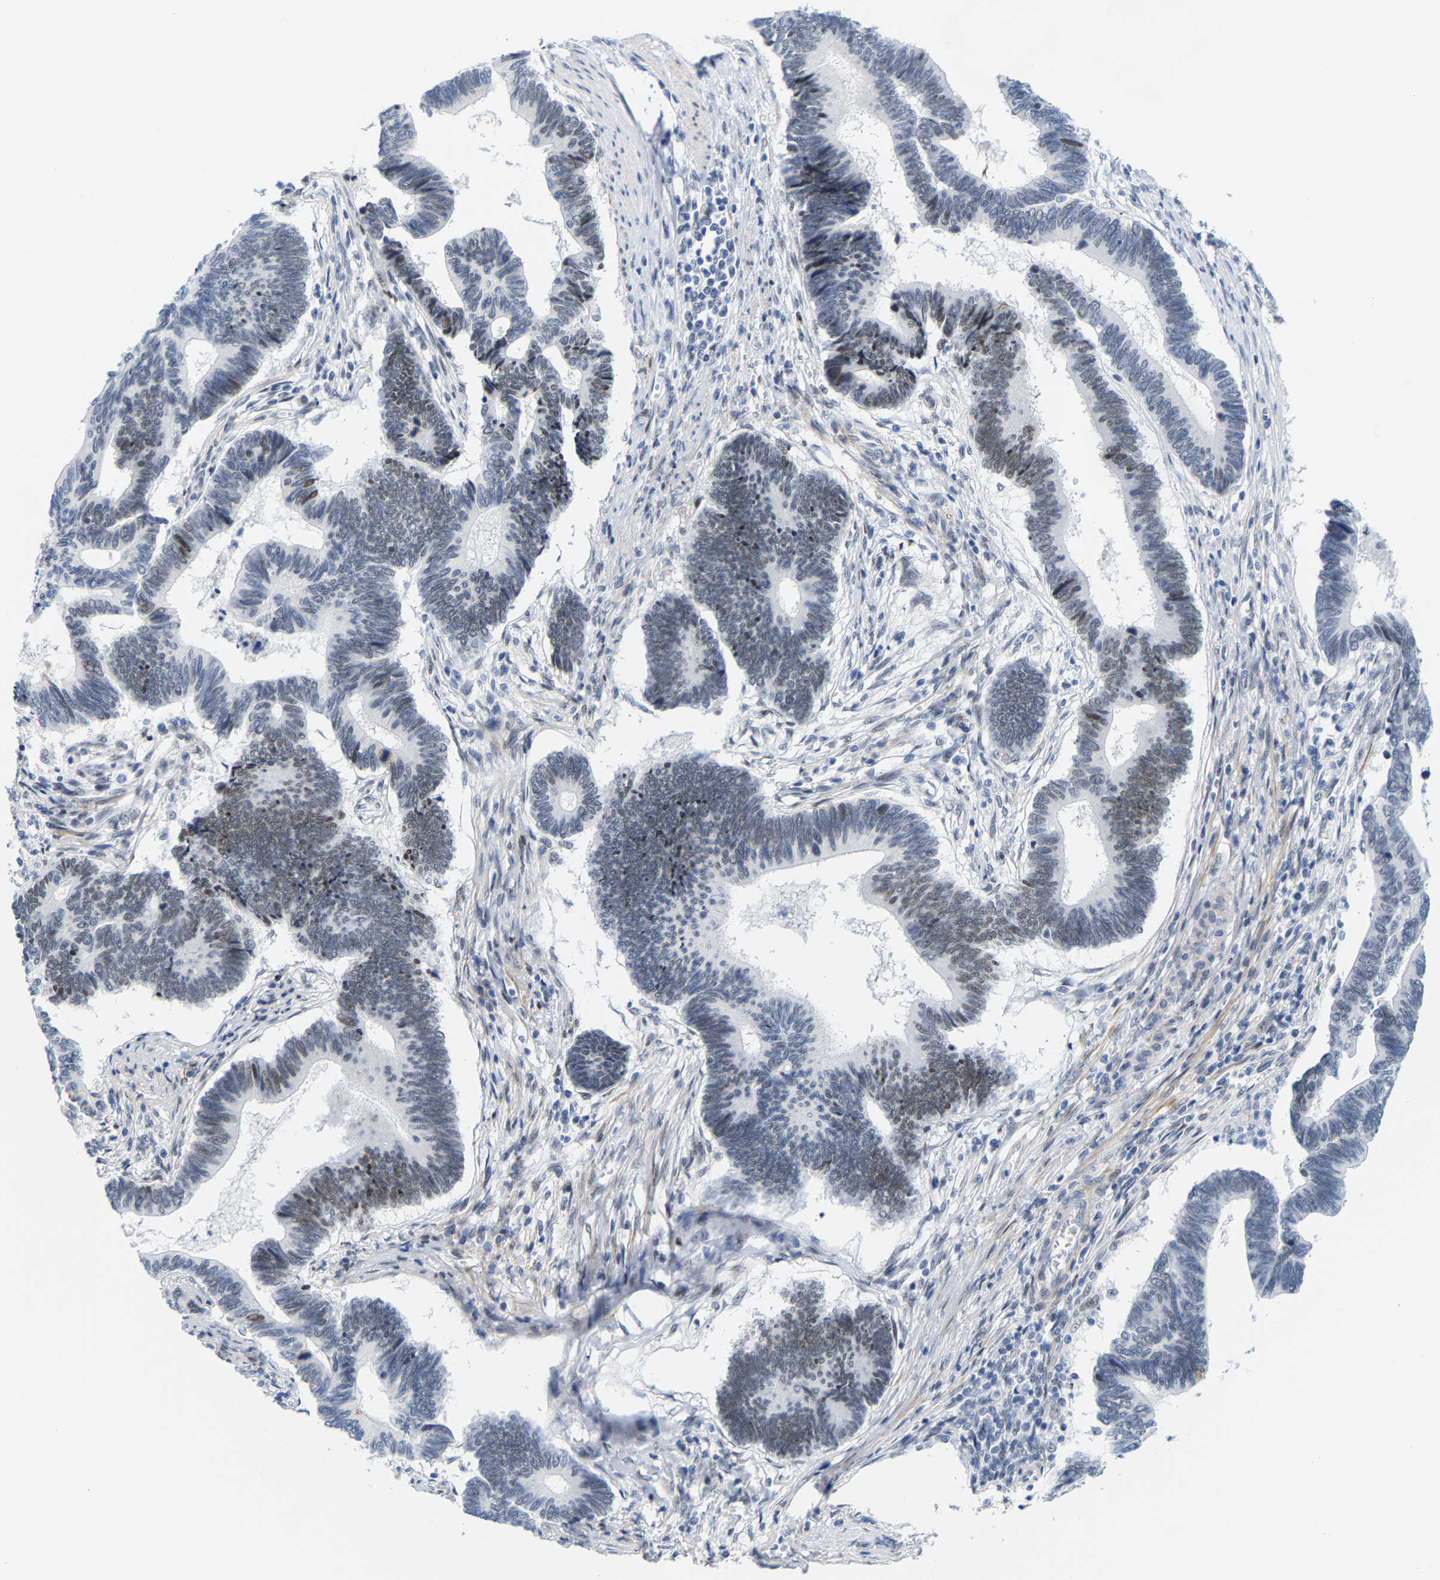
{"staining": {"intensity": "weak", "quantity": "25%-75%", "location": "nuclear"}, "tissue": "pancreatic cancer", "cell_type": "Tumor cells", "image_type": "cancer", "snomed": [{"axis": "morphology", "description": "Adenocarcinoma, NOS"}, {"axis": "topography", "description": "Pancreas"}], "caption": "Pancreatic cancer (adenocarcinoma) stained for a protein exhibits weak nuclear positivity in tumor cells.", "gene": "FAM180A", "patient": {"sex": "female", "age": 70}}